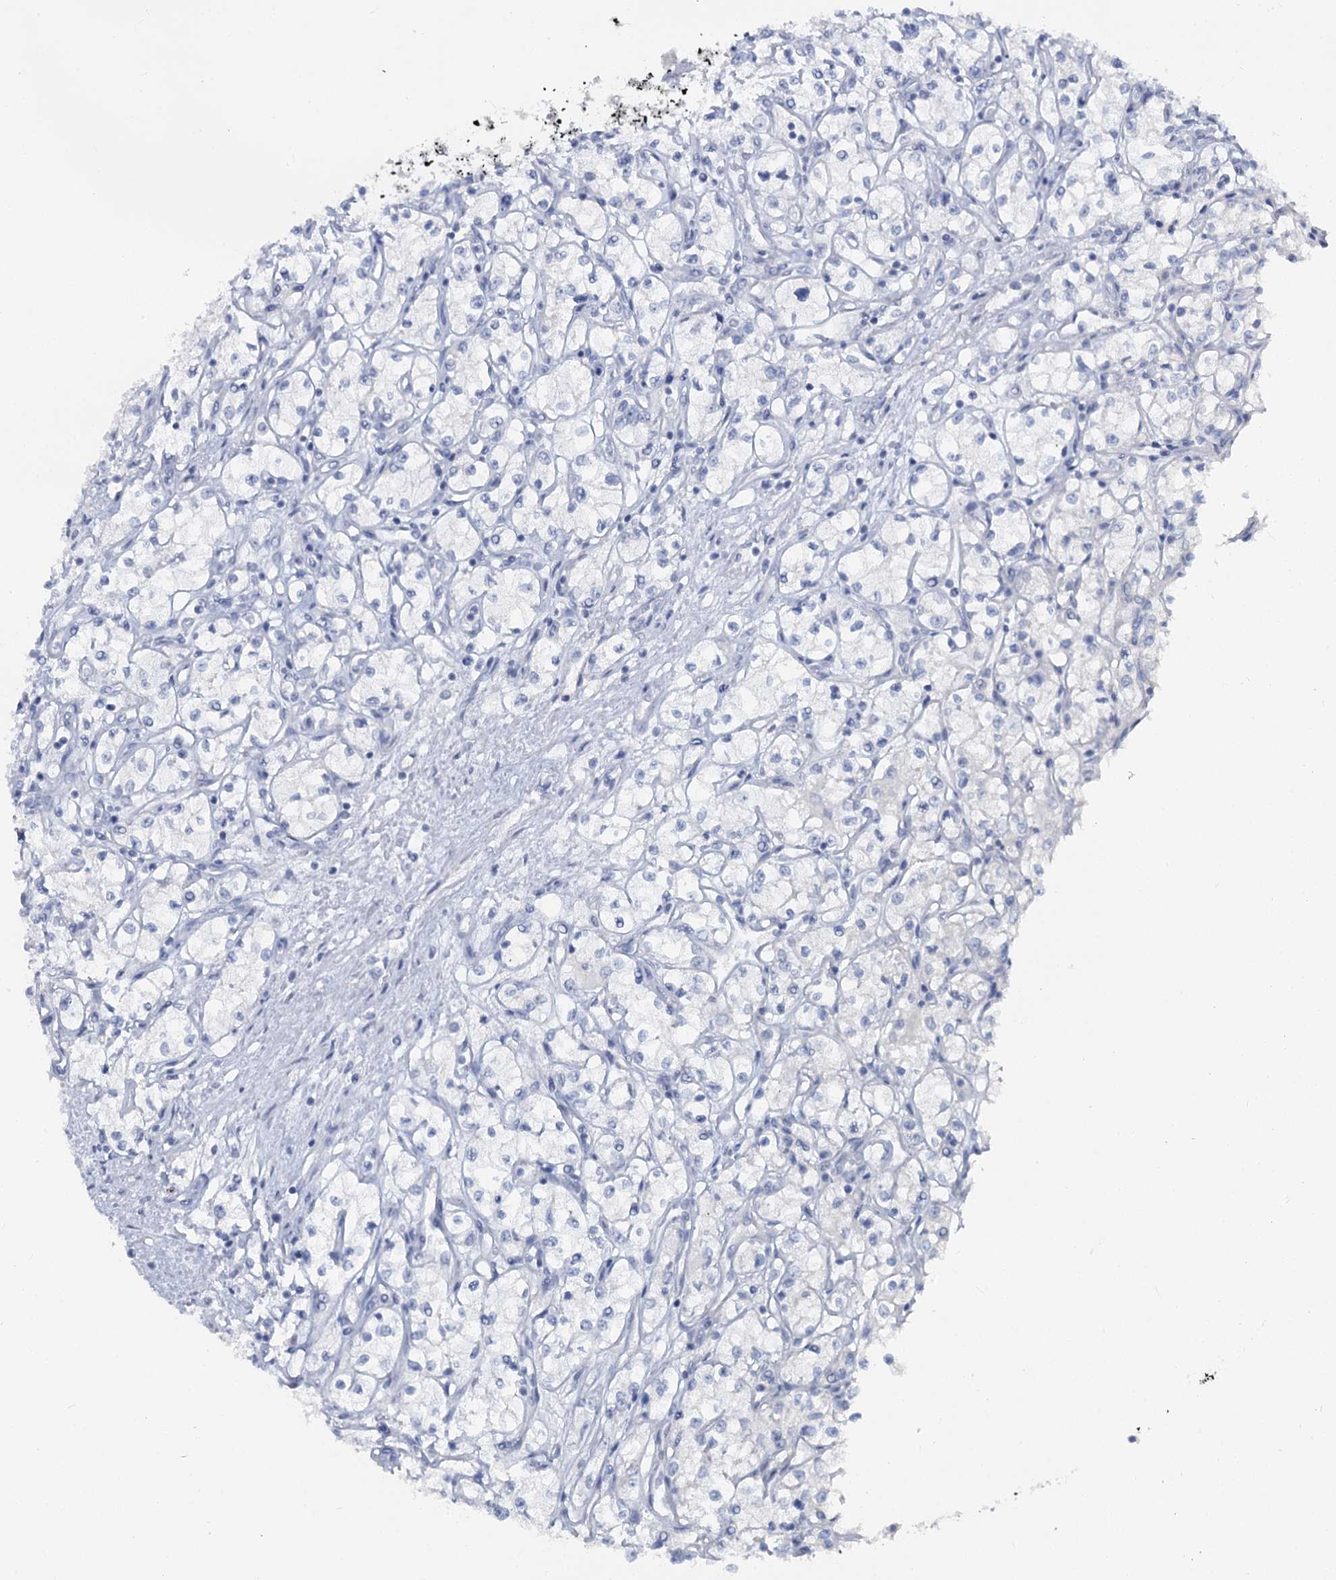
{"staining": {"intensity": "negative", "quantity": "none", "location": "none"}, "tissue": "renal cancer", "cell_type": "Tumor cells", "image_type": "cancer", "snomed": [{"axis": "morphology", "description": "Adenocarcinoma, NOS"}, {"axis": "topography", "description": "Kidney"}], "caption": "This is a histopathology image of immunohistochemistry staining of renal cancer, which shows no expression in tumor cells. Nuclei are stained in blue.", "gene": "CHGA", "patient": {"sex": "male", "age": 59}}